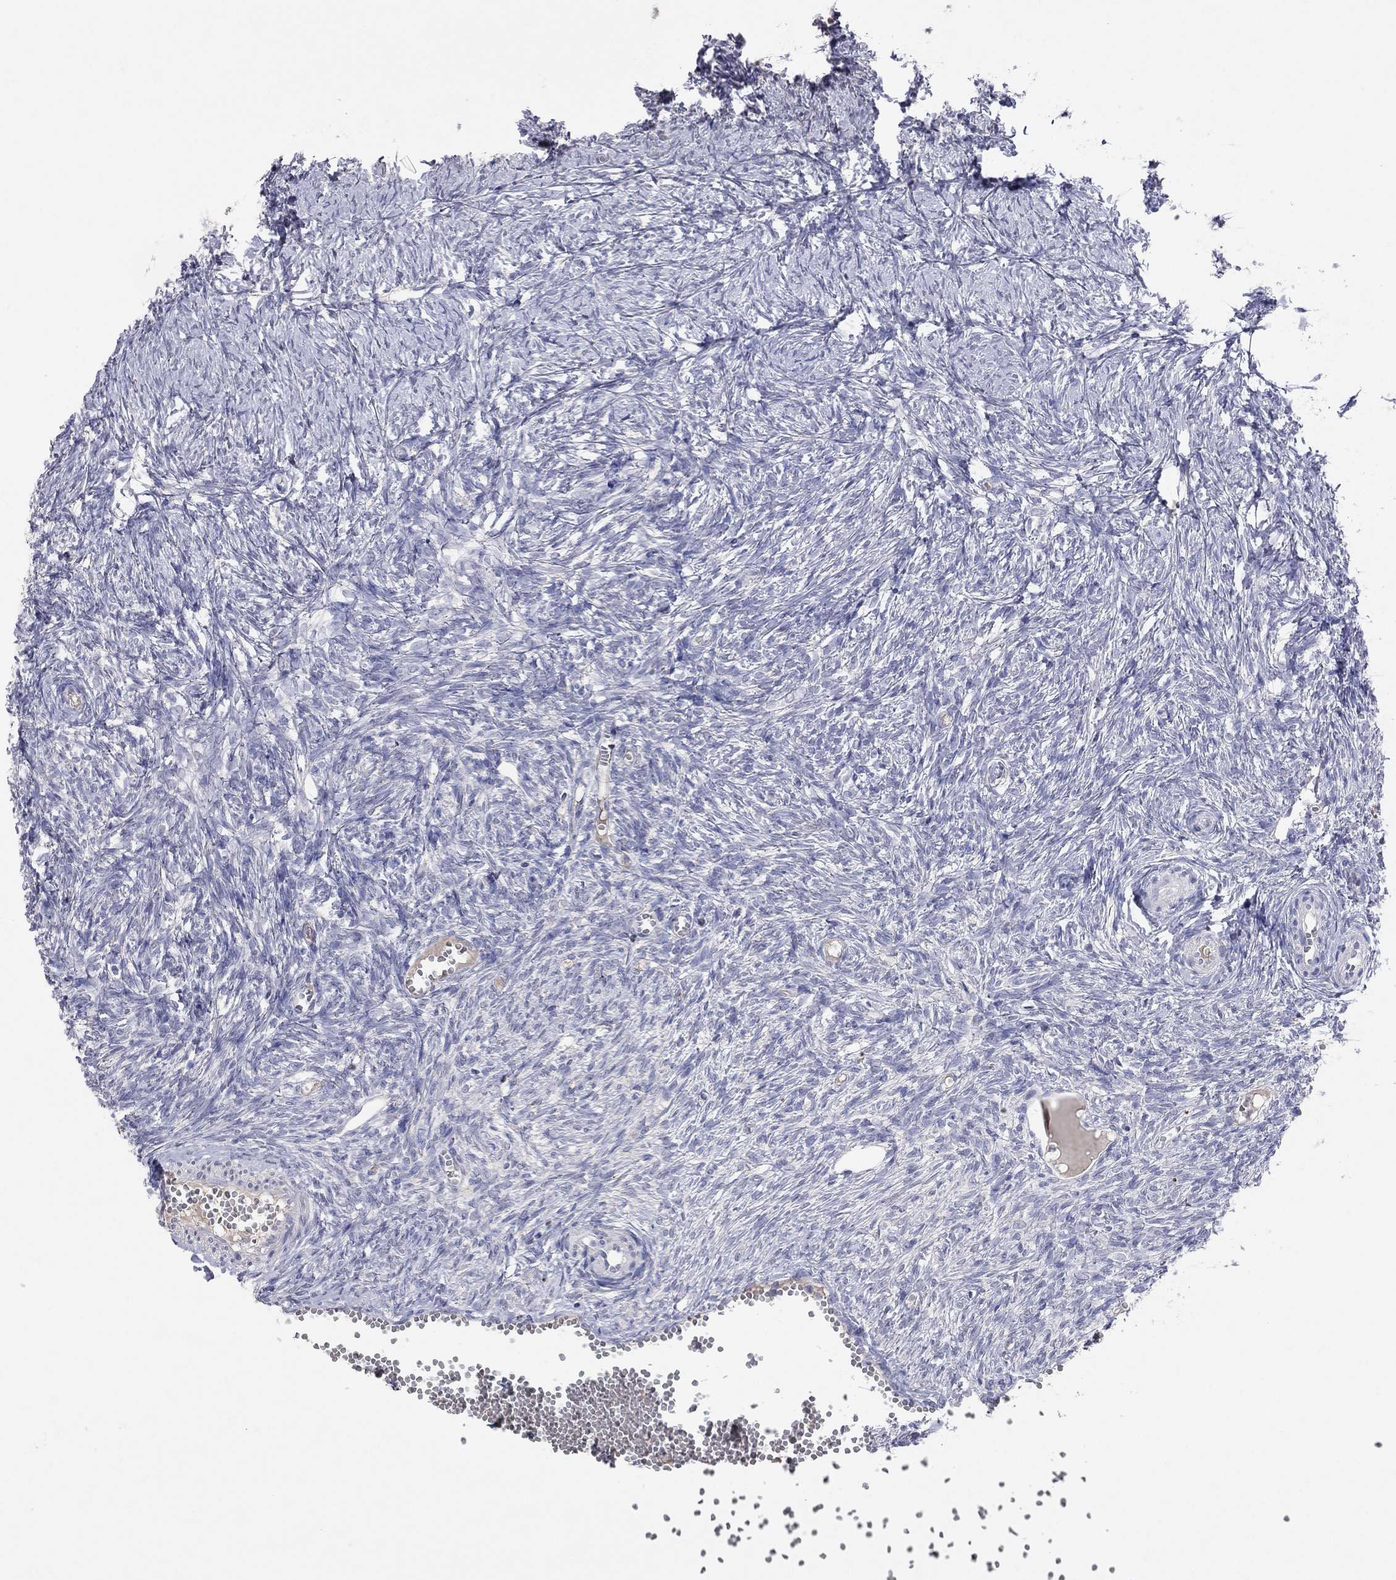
{"staining": {"intensity": "negative", "quantity": "none", "location": "none"}, "tissue": "ovary", "cell_type": "Ovarian stroma cells", "image_type": "normal", "snomed": [{"axis": "morphology", "description": "Normal tissue, NOS"}, {"axis": "topography", "description": "Ovary"}], "caption": "DAB immunohistochemical staining of normal ovary shows no significant staining in ovarian stroma cells. The staining is performed using DAB (3,3'-diaminobenzidine) brown chromogen with nuclei counter-stained in using hematoxylin.", "gene": "MMP13", "patient": {"sex": "female", "age": 43}}